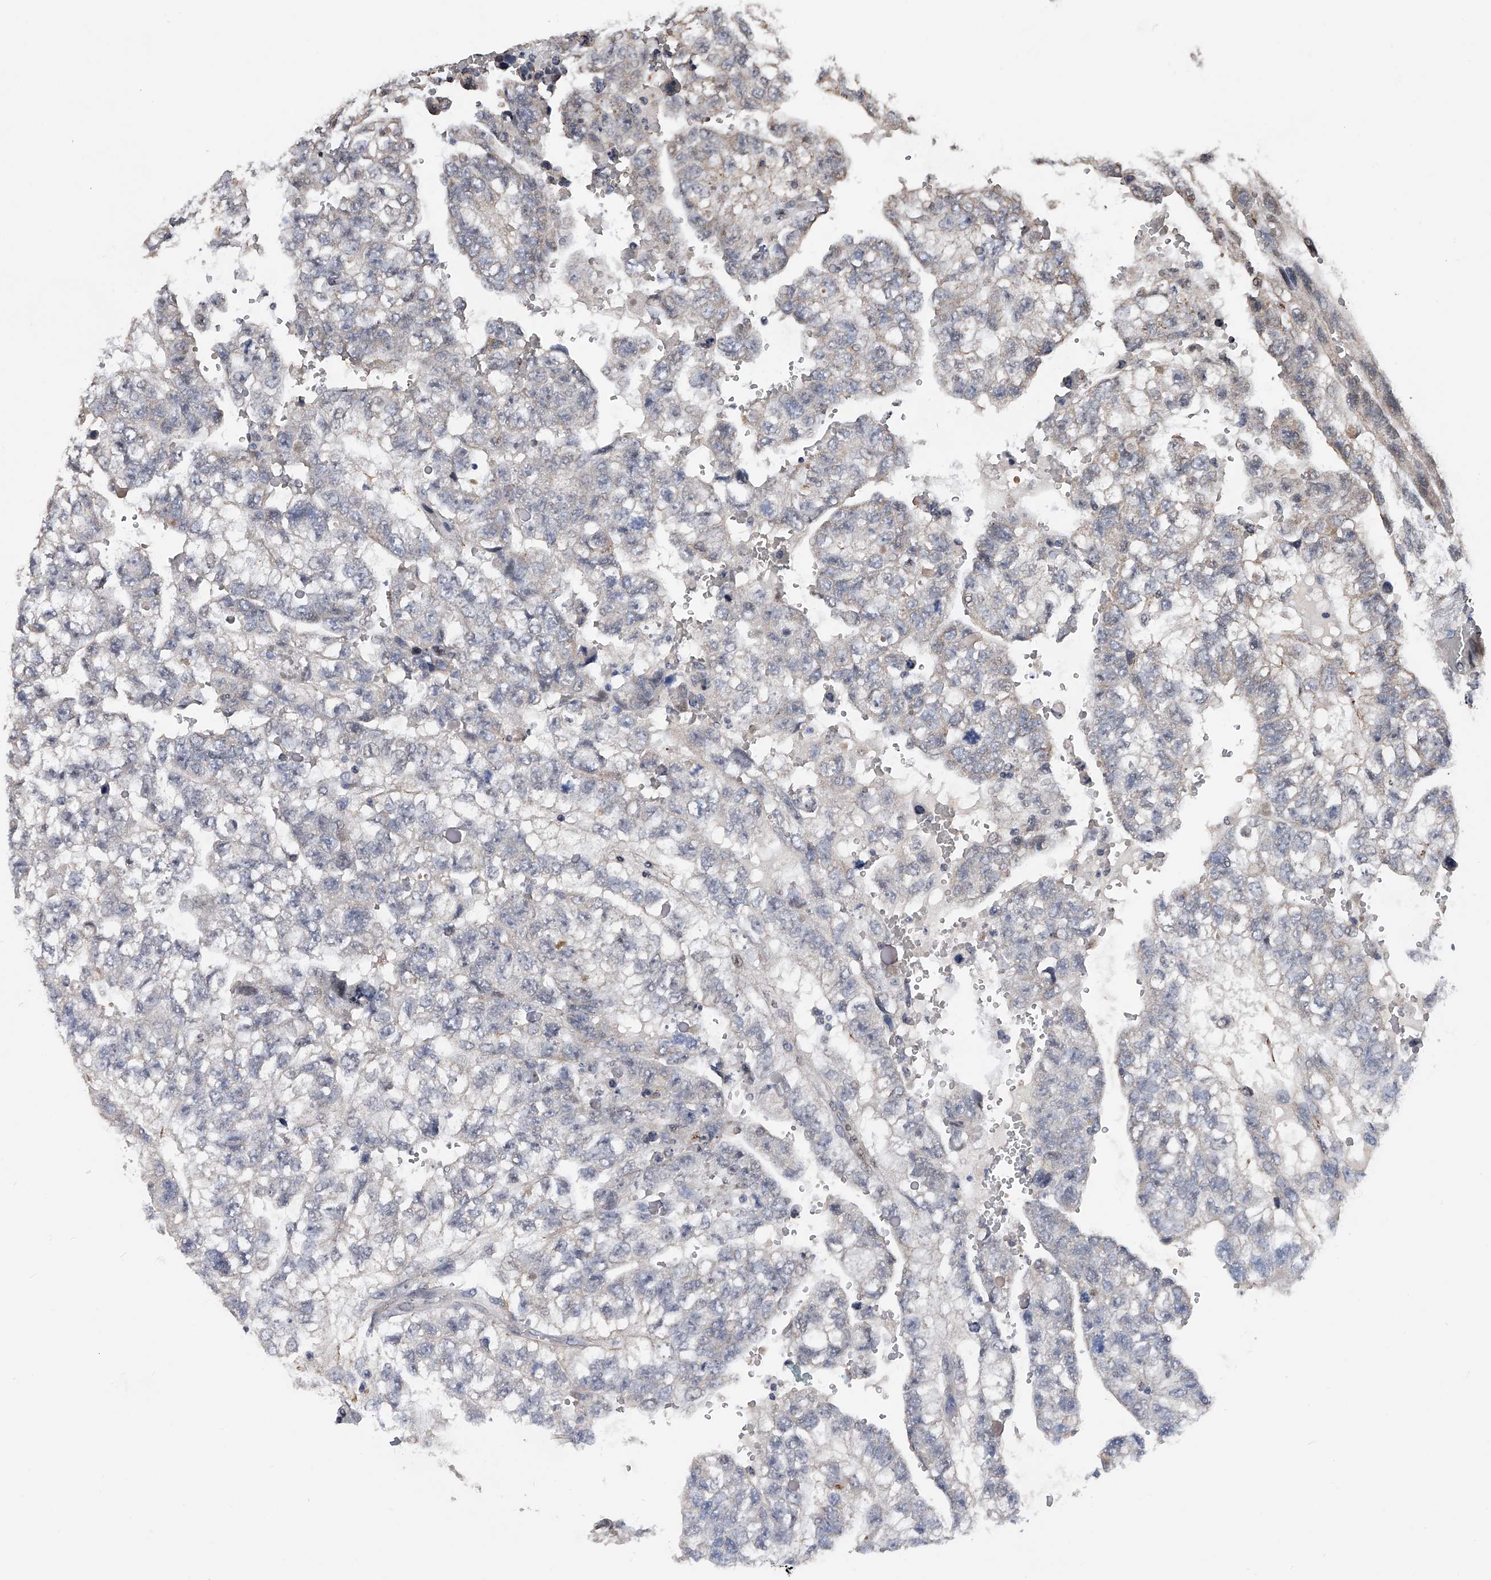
{"staining": {"intensity": "negative", "quantity": "none", "location": "none"}, "tissue": "testis cancer", "cell_type": "Tumor cells", "image_type": "cancer", "snomed": [{"axis": "morphology", "description": "Carcinoma, Embryonal, NOS"}, {"axis": "topography", "description": "Testis"}], "caption": "This is an immunohistochemistry histopathology image of human testis cancer (embryonal carcinoma). There is no positivity in tumor cells.", "gene": "RWDD2A", "patient": {"sex": "male", "age": 36}}